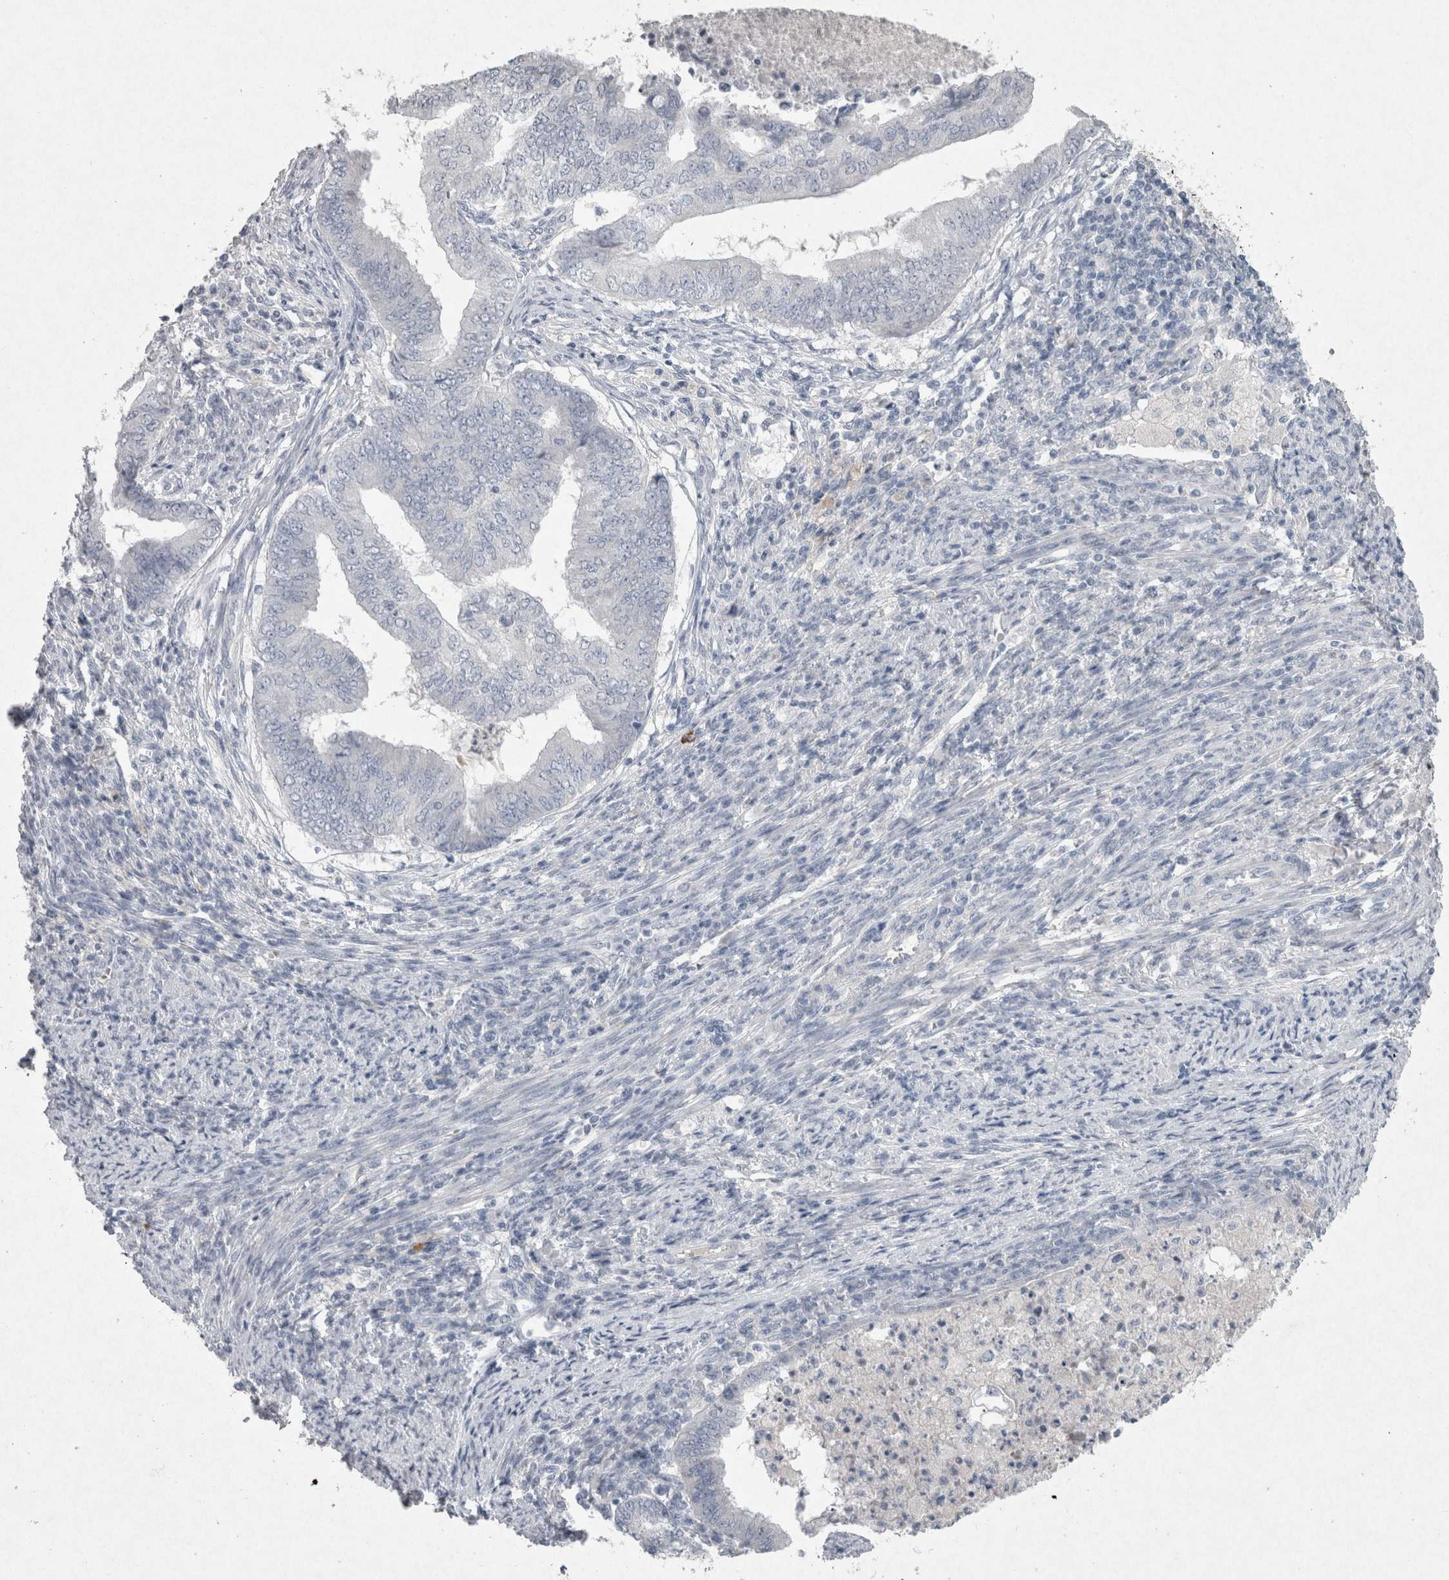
{"staining": {"intensity": "negative", "quantity": "none", "location": "none"}, "tissue": "endometrial cancer", "cell_type": "Tumor cells", "image_type": "cancer", "snomed": [{"axis": "morphology", "description": "Polyp, NOS"}, {"axis": "morphology", "description": "Adenocarcinoma, NOS"}, {"axis": "morphology", "description": "Adenoma, NOS"}, {"axis": "topography", "description": "Endometrium"}], "caption": "An immunohistochemistry (IHC) micrograph of endometrial cancer is shown. There is no staining in tumor cells of endometrial cancer.", "gene": "PDX1", "patient": {"sex": "female", "age": 79}}